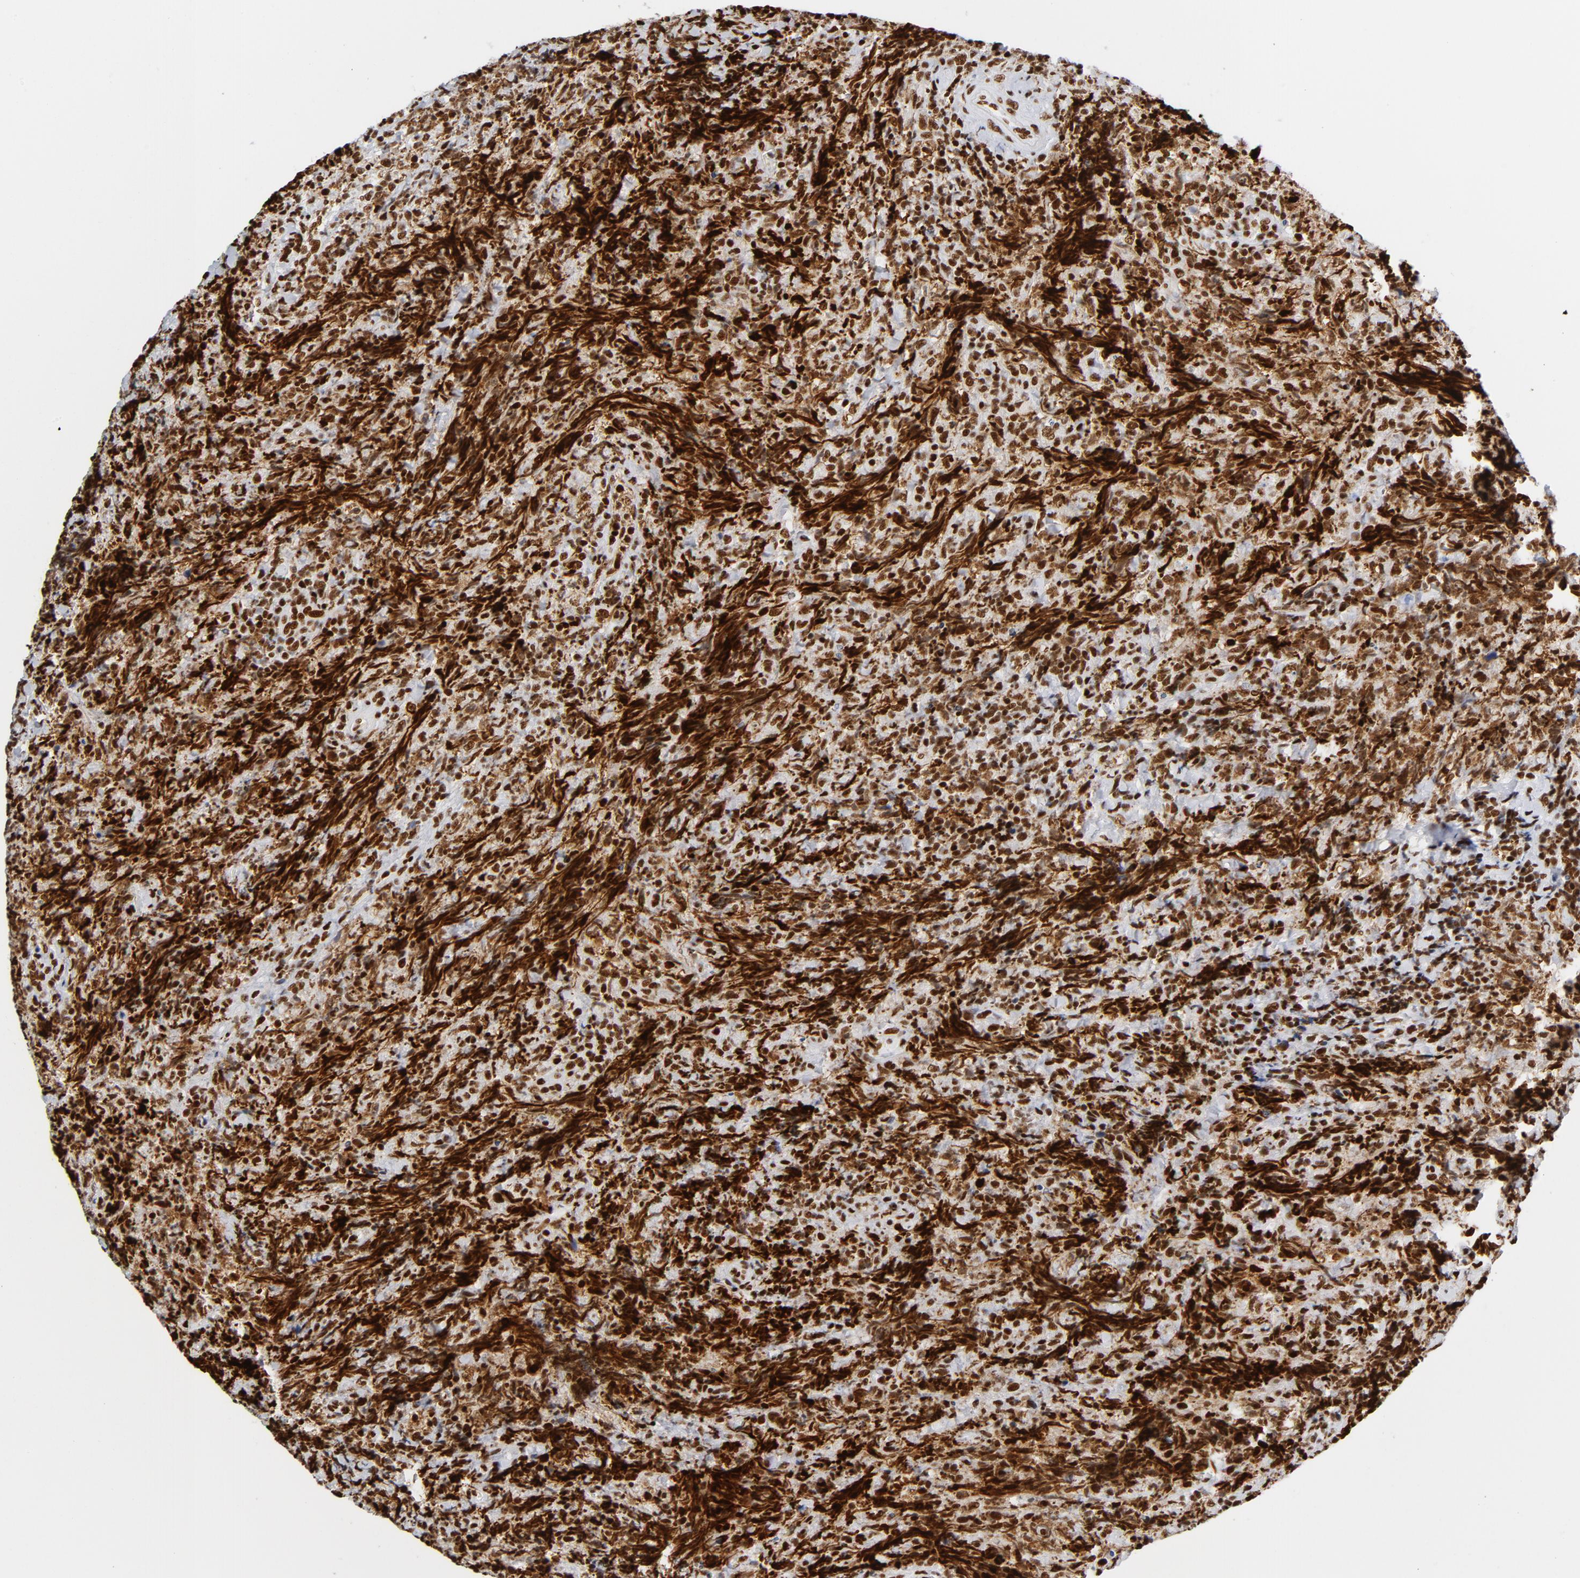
{"staining": {"intensity": "strong", "quantity": ">75%", "location": "nuclear"}, "tissue": "lymphoma", "cell_type": "Tumor cells", "image_type": "cancer", "snomed": [{"axis": "morphology", "description": "Malignant lymphoma, non-Hodgkin's type, High grade"}, {"axis": "topography", "description": "Tonsil"}], "caption": "Brown immunohistochemical staining in high-grade malignant lymphoma, non-Hodgkin's type reveals strong nuclear positivity in about >75% of tumor cells. Immunohistochemistry (ihc) stains the protein of interest in brown and the nuclei are stained blue.", "gene": "XRCC5", "patient": {"sex": "female", "age": 36}}